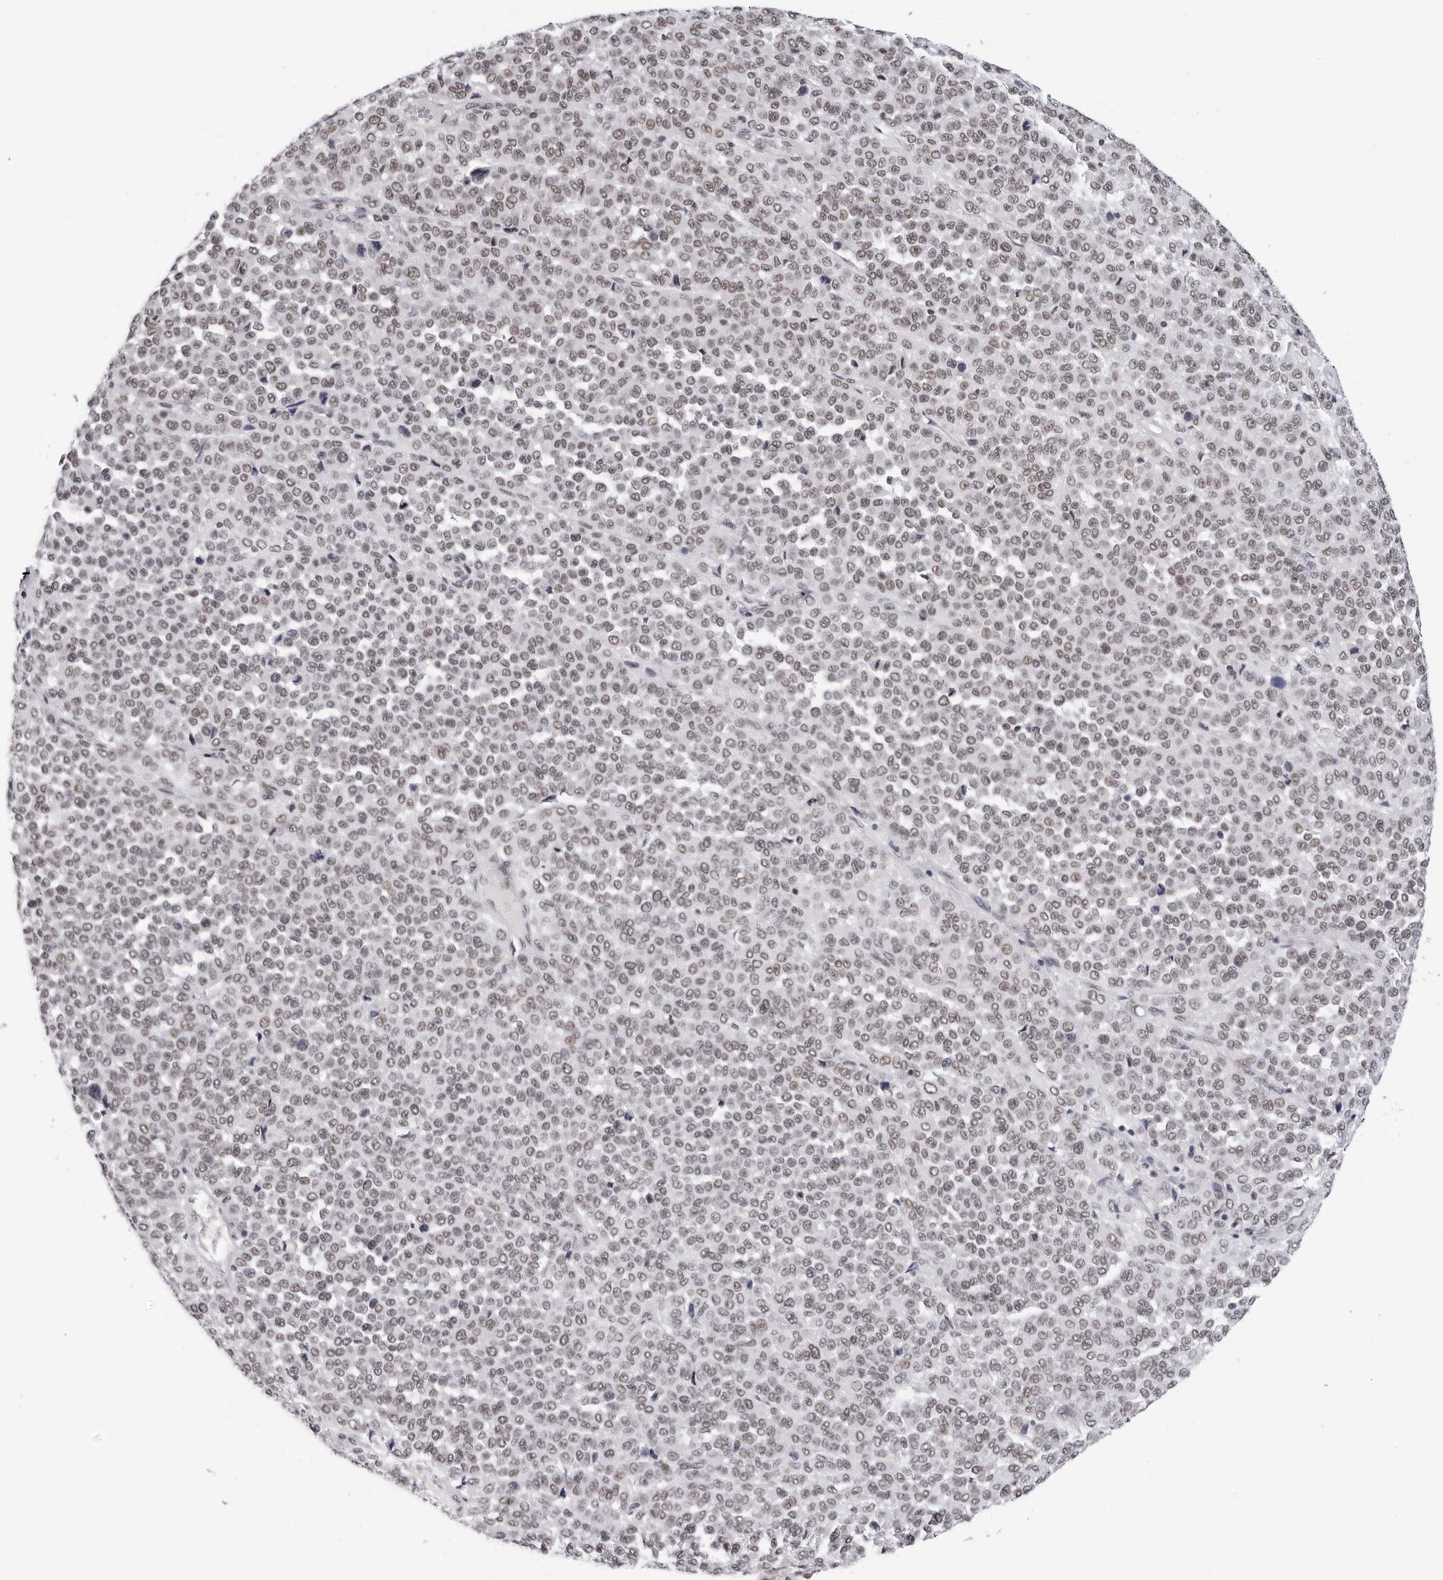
{"staining": {"intensity": "weak", "quantity": ">75%", "location": "nuclear"}, "tissue": "melanoma", "cell_type": "Tumor cells", "image_type": "cancer", "snomed": [{"axis": "morphology", "description": "Malignant melanoma, Metastatic site"}, {"axis": "topography", "description": "Pancreas"}], "caption": "IHC of malignant melanoma (metastatic site) exhibits low levels of weak nuclear expression in about >75% of tumor cells.", "gene": "SF3B4", "patient": {"sex": "female", "age": 30}}